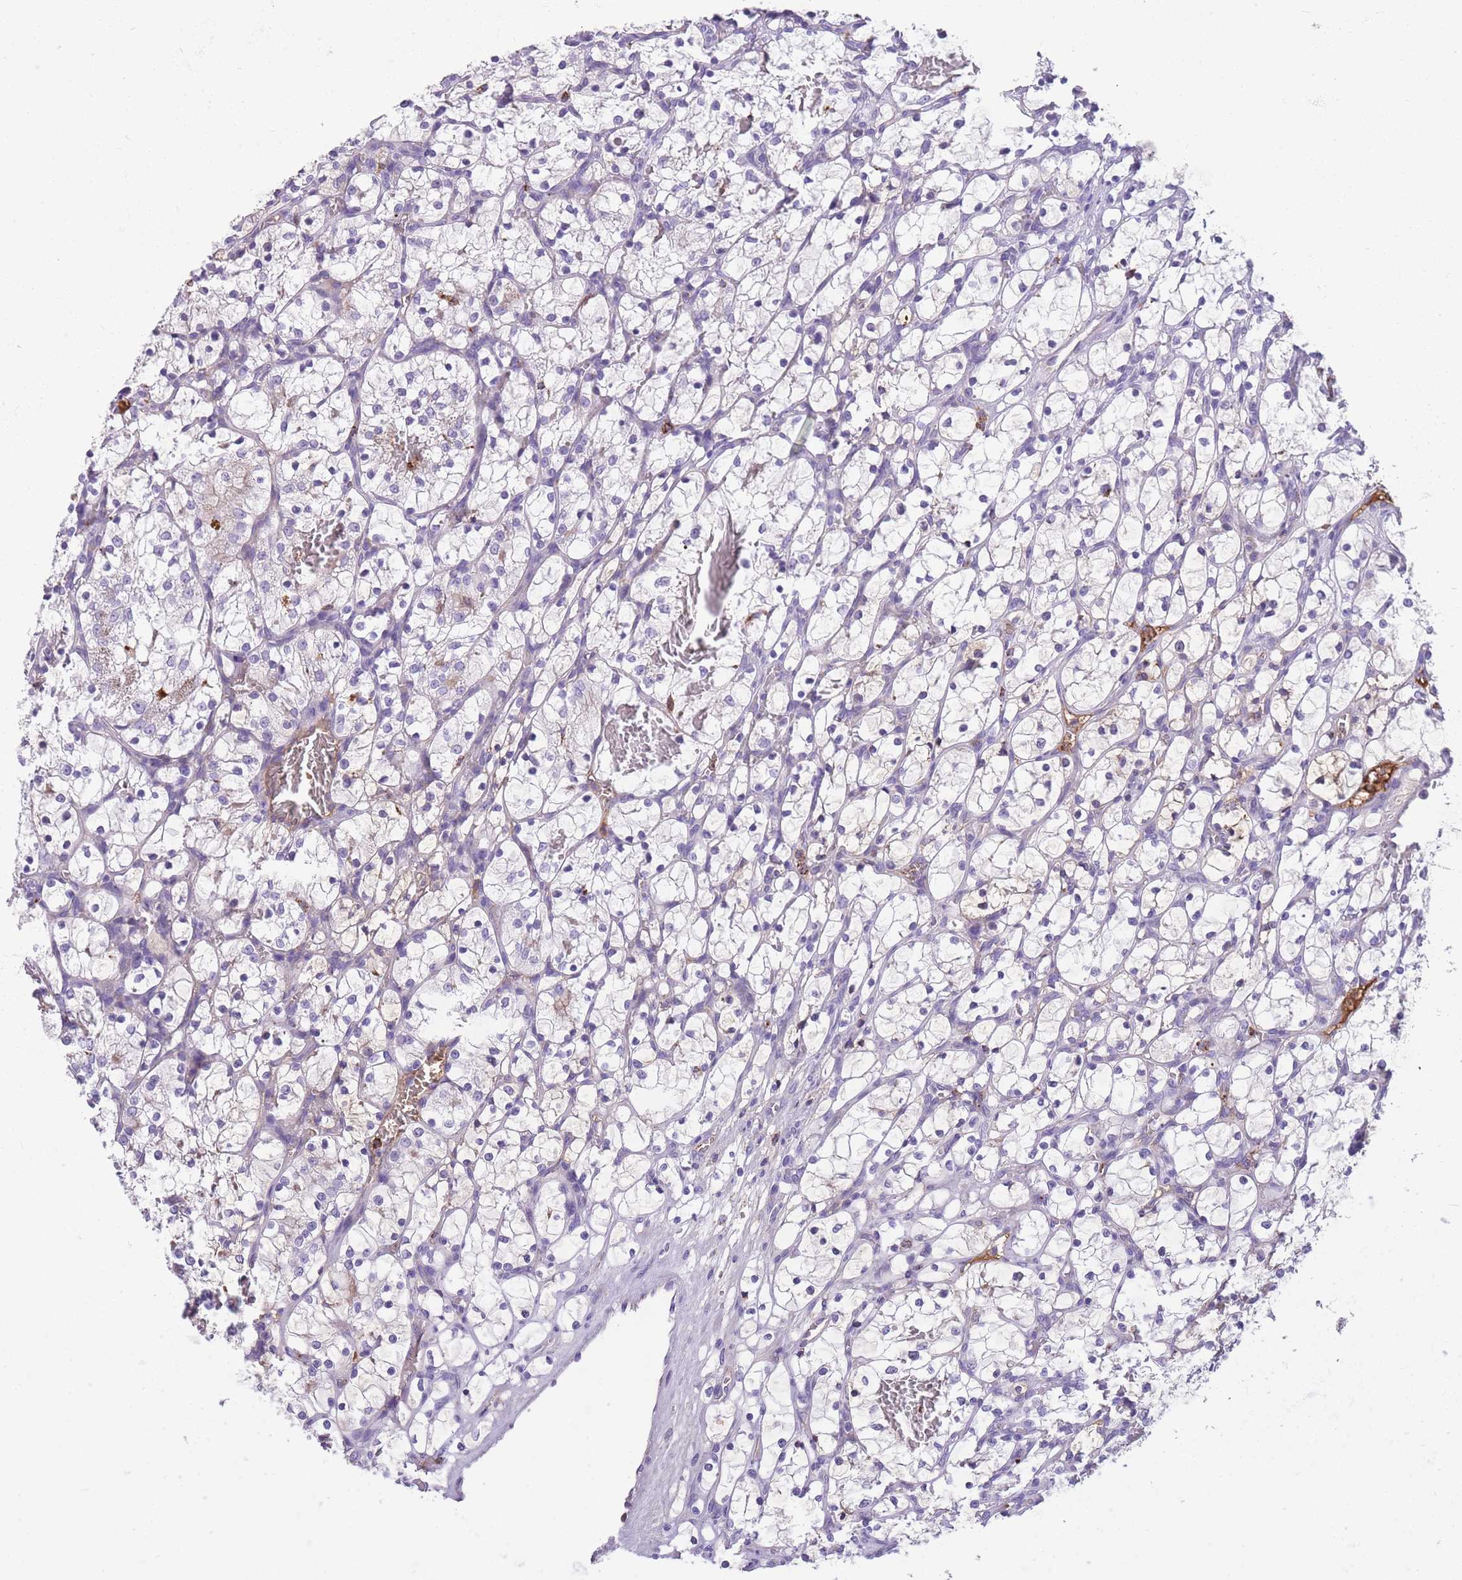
{"staining": {"intensity": "negative", "quantity": "none", "location": "none"}, "tissue": "renal cancer", "cell_type": "Tumor cells", "image_type": "cancer", "snomed": [{"axis": "morphology", "description": "Adenocarcinoma, NOS"}, {"axis": "topography", "description": "Kidney"}], "caption": "The micrograph displays no staining of tumor cells in renal cancer.", "gene": "GNAT1", "patient": {"sex": "female", "age": 69}}